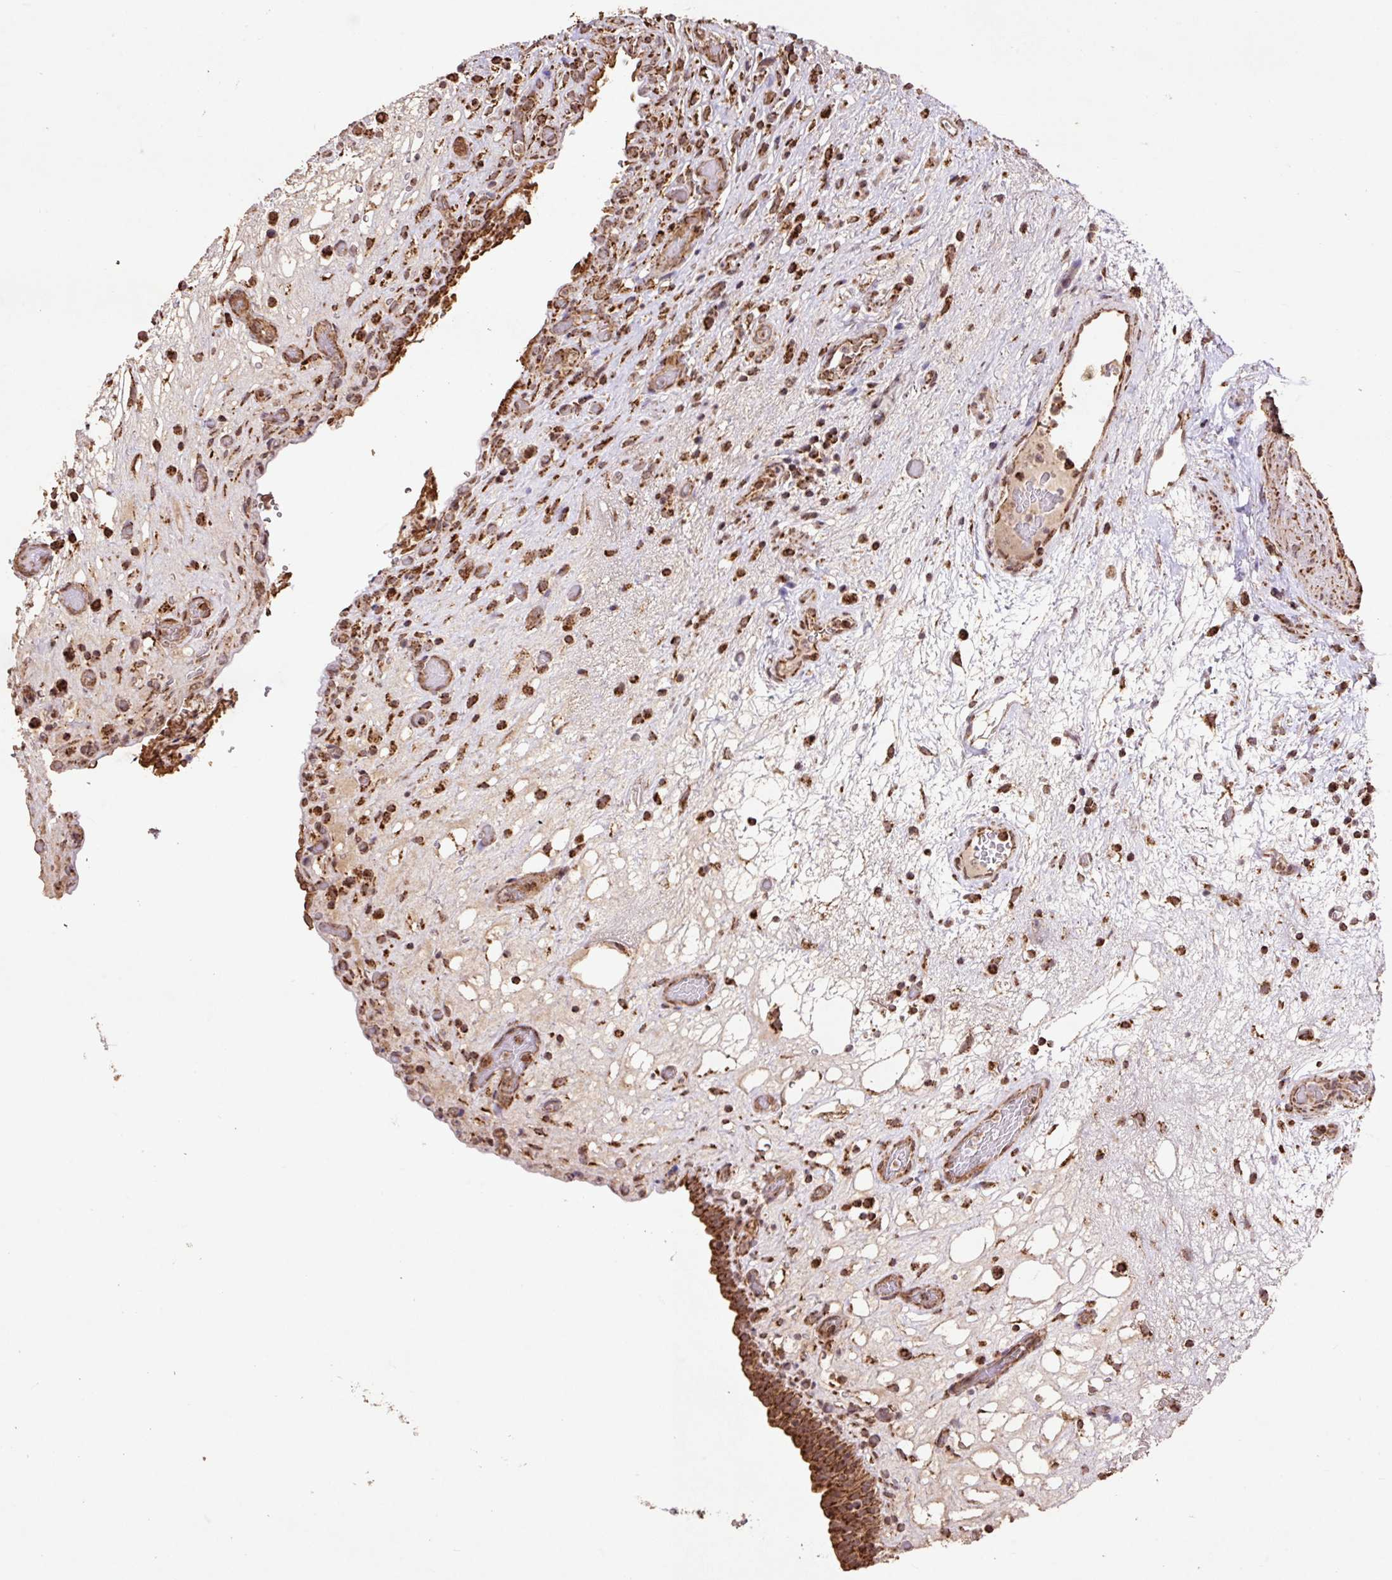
{"staining": {"intensity": "strong", "quantity": ">75%", "location": "cytoplasmic/membranous"}, "tissue": "urinary bladder", "cell_type": "Urothelial cells", "image_type": "normal", "snomed": [{"axis": "morphology", "description": "Normal tissue, NOS"}, {"axis": "topography", "description": "Urinary bladder"}], "caption": "Urinary bladder stained with DAB (3,3'-diaminobenzidine) immunohistochemistry reveals high levels of strong cytoplasmic/membranous expression in approximately >75% of urothelial cells.", "gene": "ATP5F1A", "patient": {"sex": "male", "age": 71}}